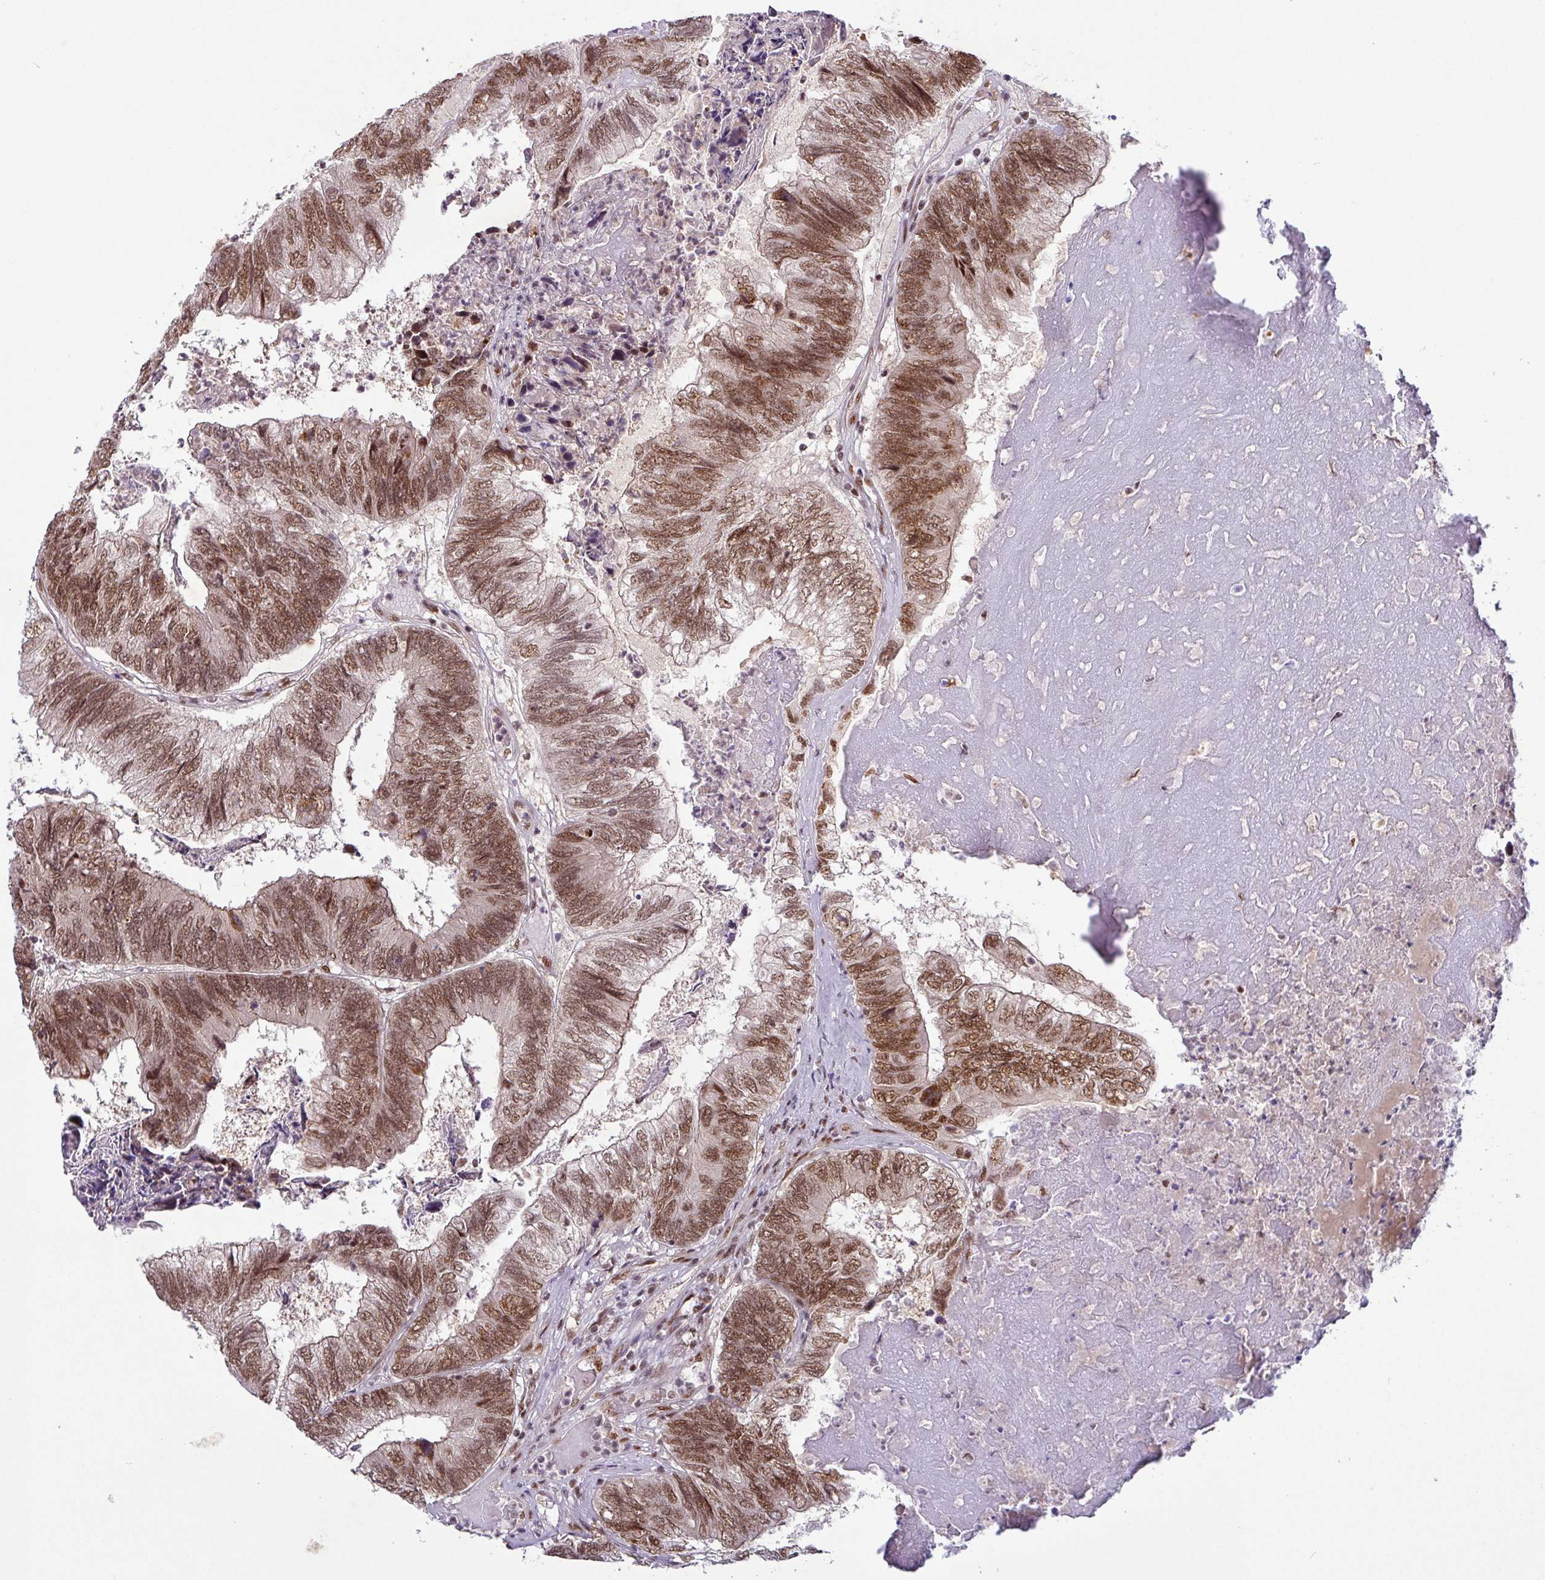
{"staining": {"intensity": "moderate", "quantity": ">75%", "location": "nuclear"}, "tissue": "colorectal cancer", "cell_type": "Tumor cells", "image_type": "cancer", "snomed": [{"axis": "morphology", "description": "Adenocarcinoma, NOS"}, {"axis": "topography", "description": "Colon"}], "caption": "Immunohistochemistry micrograph of colorectal cancer stained for a protein (brown), which exhibits medium levels of moderate nuclear expression in about >75% of tumor cells.", "gene": "SRSF2", "patient": {"sex": "female", "age": 67}}